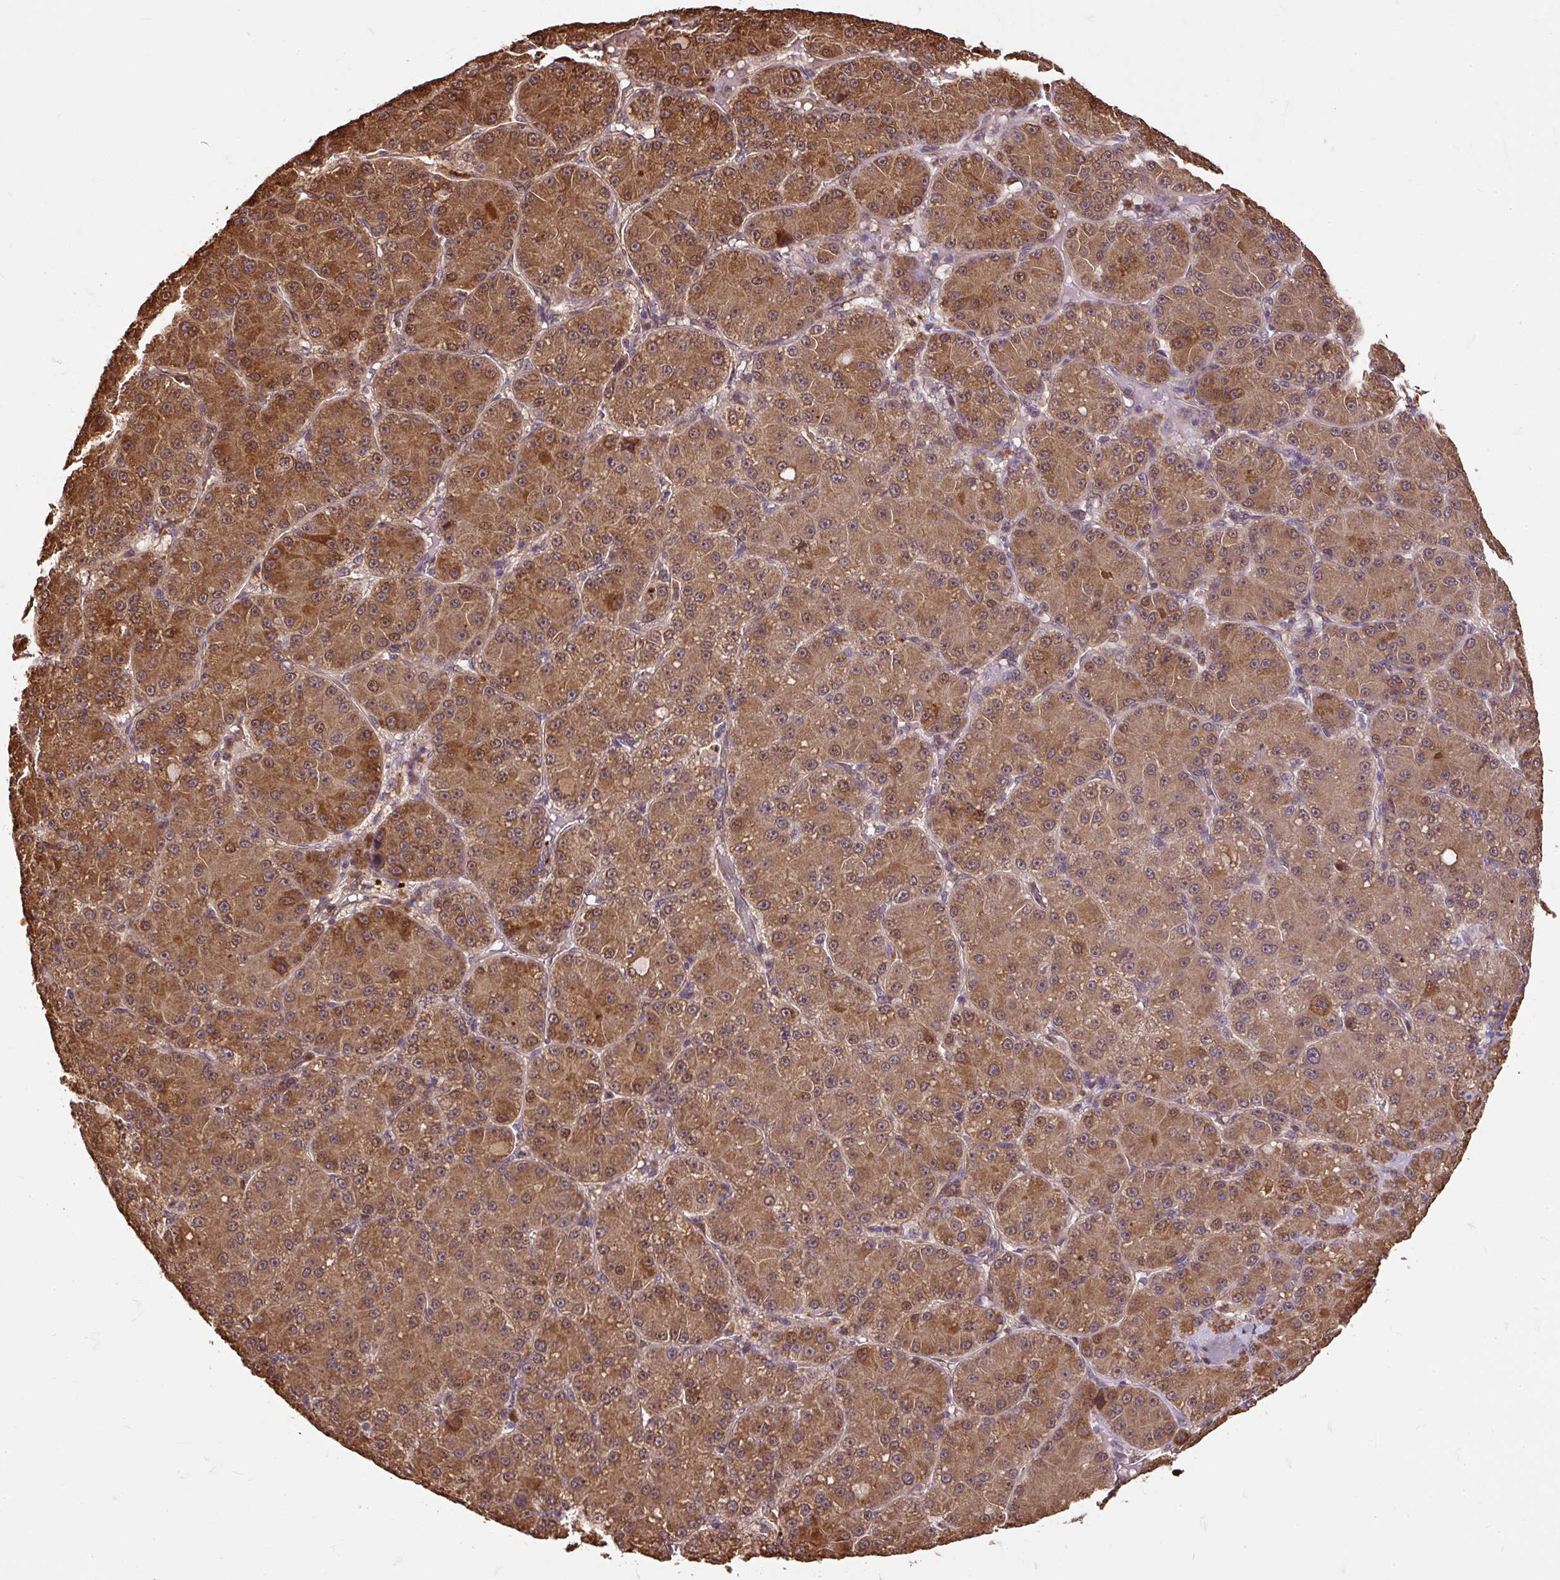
{"staining": {"intensity": "strong", "quantity": ">75%", "location": "cytoplasmic/membranous"}, "tissue": "liver cancer", "cell_type": "Tumor cells", "image_type": "cancer", "snomed": [{"axis": "morphology", "description": "Carcinoma, Hepatocellular, NOS"}, {"axis": "topography", "description": "Liver"}], "caption": "Immunohistochemical staining of hepatocellular carcinoma (liver) exhibits high levels of strong cytoplasmic/membranous expression in about >75% of tumor cells.", "gene": "PUS7L", "patient": {"sex": "male", "age": 67}}